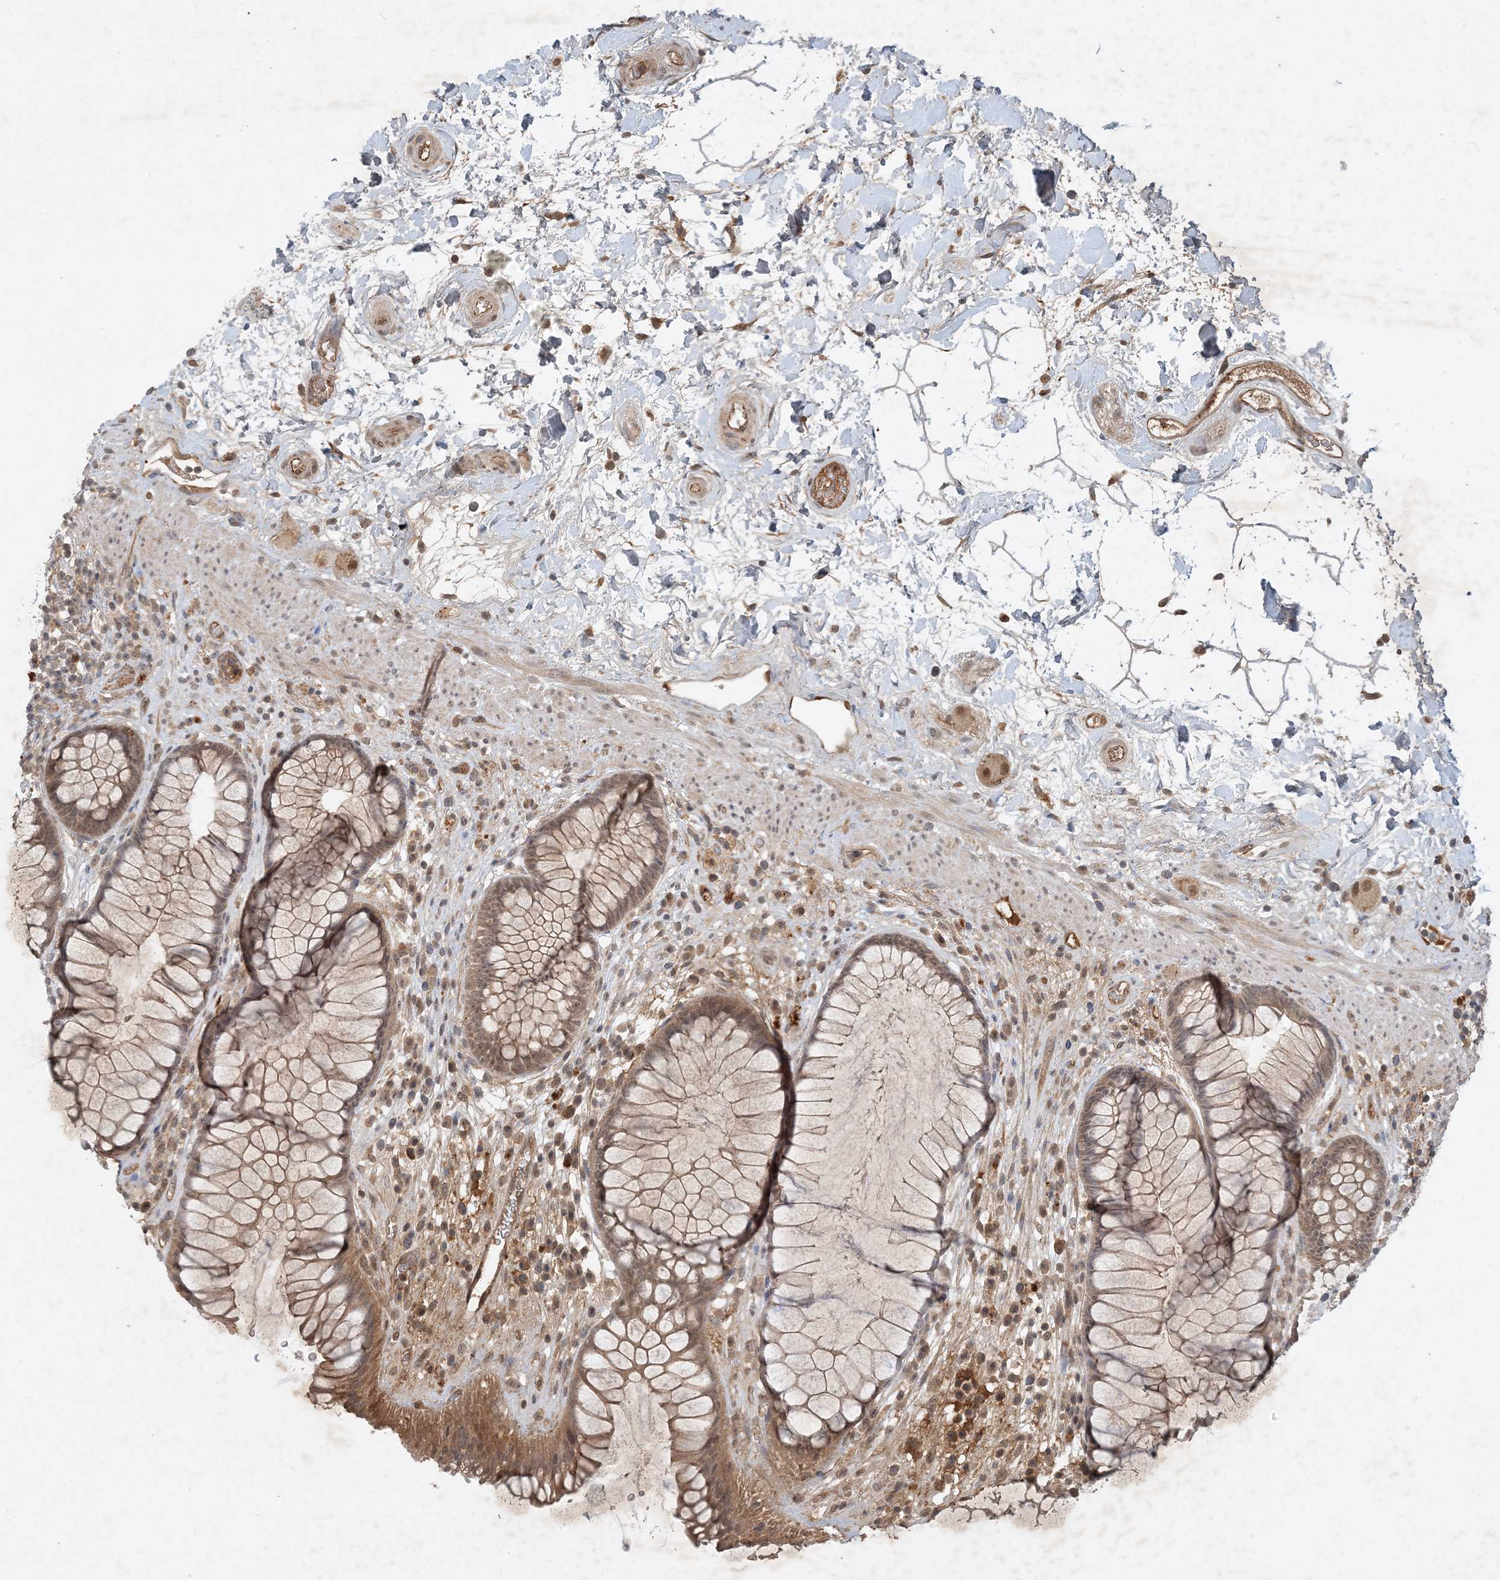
{"staining": {"intensity": "moderate", "quantity": "25%-75%", "location": "cytoplasmic/membranous"}, "tissue": "rectum", "cell_type": "Glandular cells", "image_type": "normal", "snomed": [{"axis": "morphology", "description": "Normal tissue, NOS"}, {"axis": "topography", "description": "Rectum"}], "caption": "A photomicrograph showing moderate cytoplasmic/membranous staining in approximately 25%-75% of glandular cells in benign rectum, as visualized by brown immunohistochemical staining.", "gene": "ZCCHC4", "patient": {"sex": "male", "age": 51}}